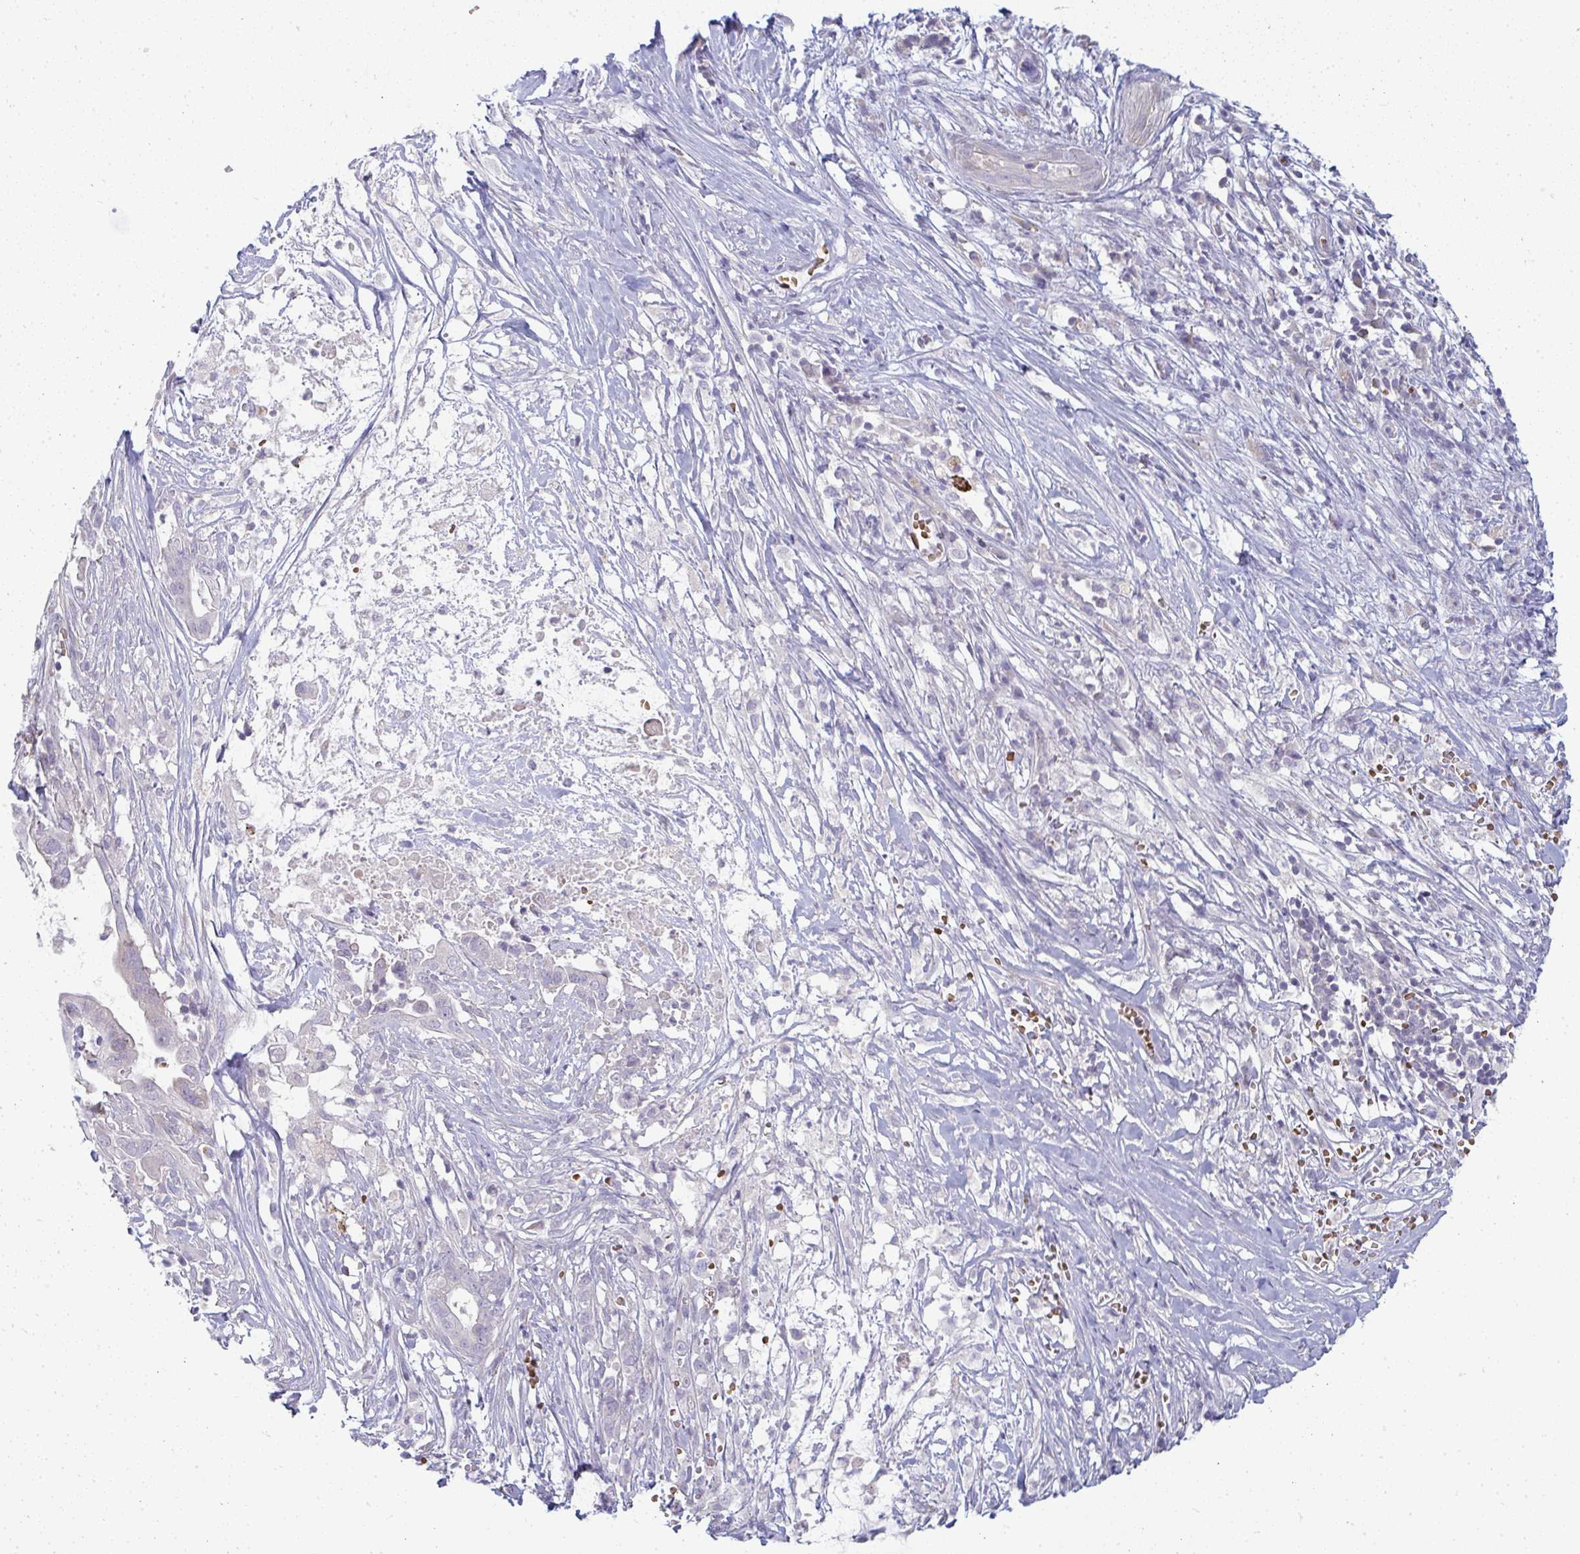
{"staining": {"intensity": "negative", "quantity": "none", "location": "none"}, "tissue": "pancreatic cancer", "cell_type": "Tumor cells", "image_type": "cancer", "snomed": [{"axis": "morphology", "description": "Adenocarcinoma, NOS"}, {"axis": "topography", "description": "Pancreas"}], "caption": "IHC photomicrograph of neoplastic tissue: human adenocarcinoma (pancreatic) stained with DAB (3,3'-diaminobenzidine) shows no significant protein positivity in tumor cells.", "gene": "SHB", "patient": {"sex": "male", "age": 61}}